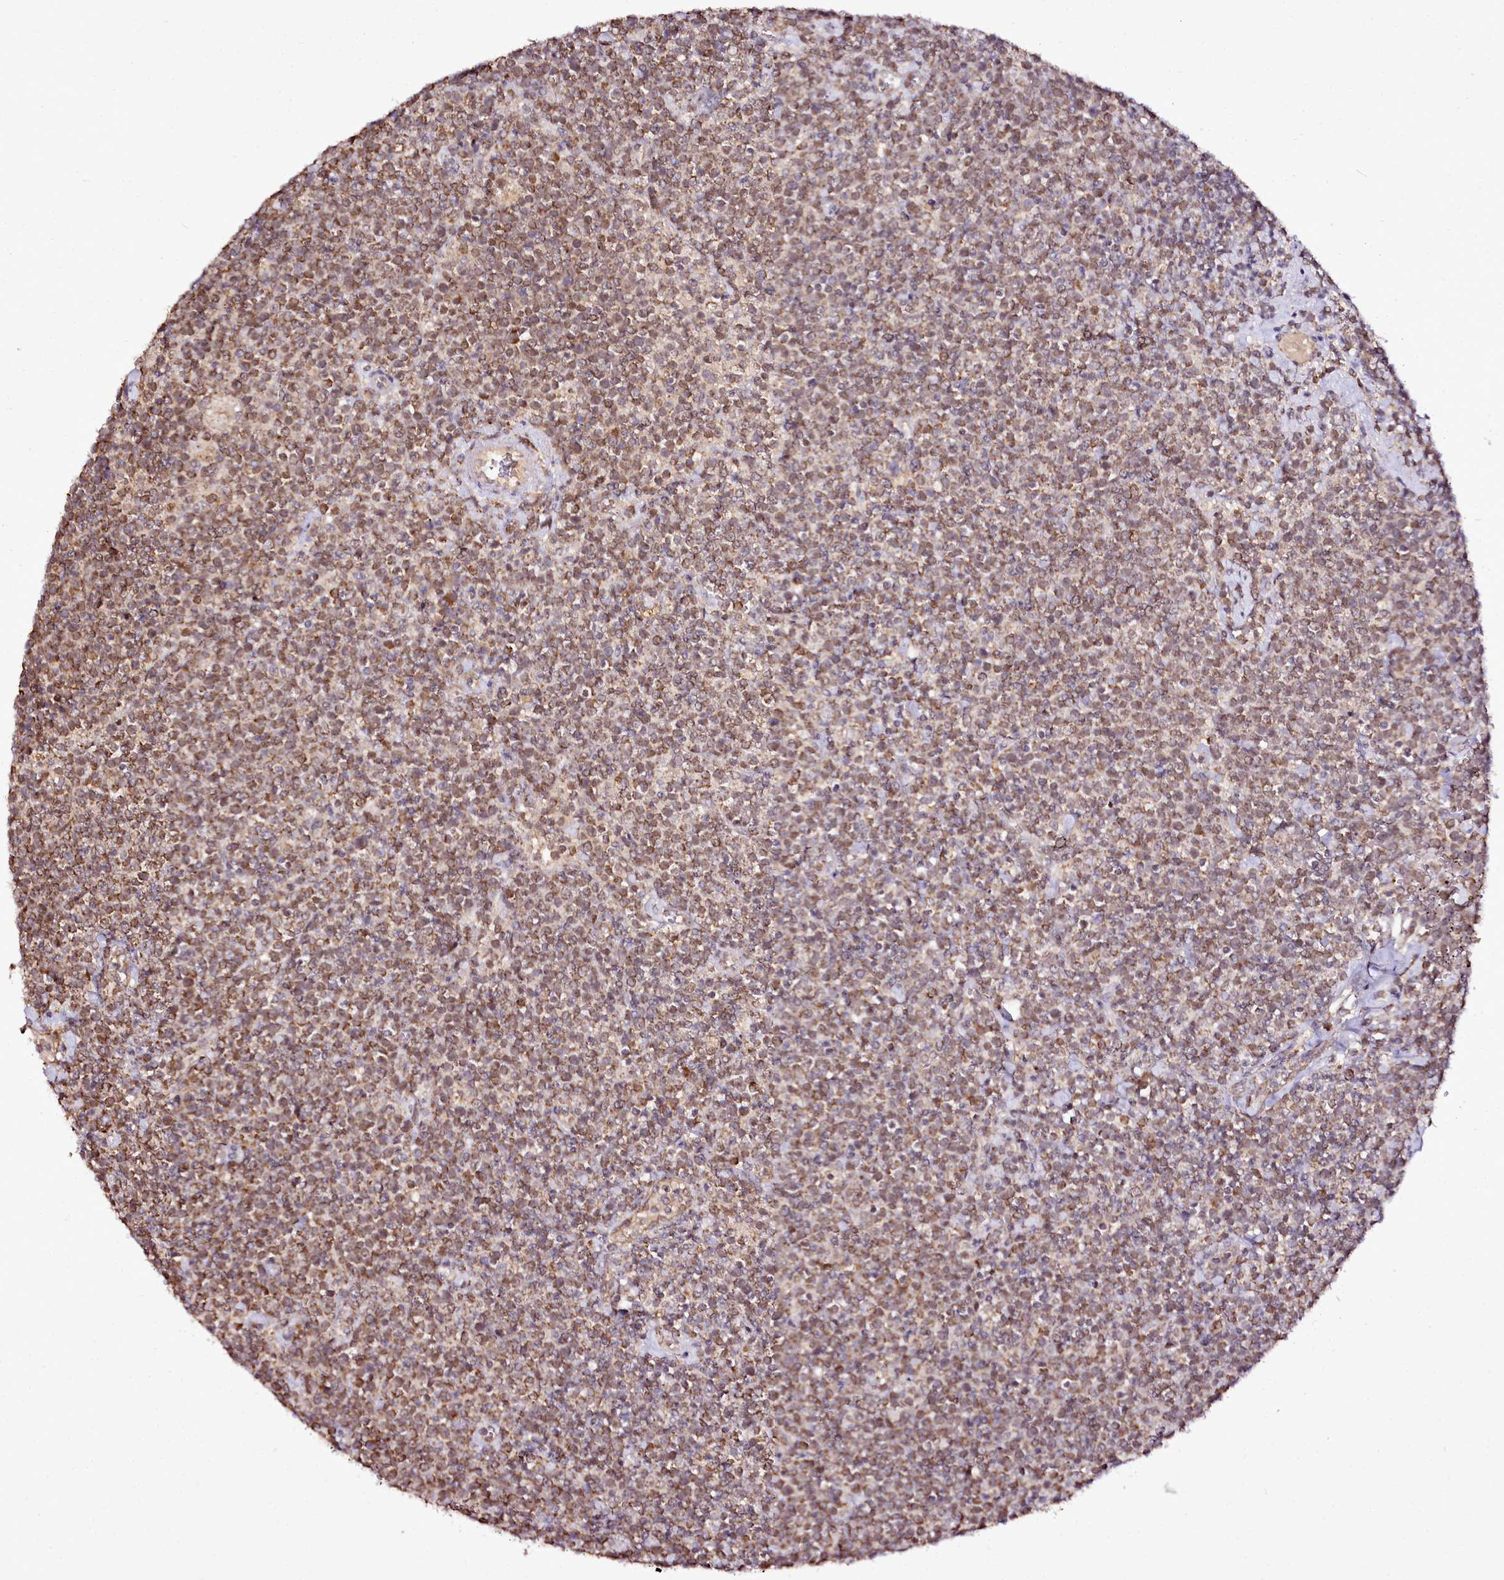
{"staining": {"intensity": "moderate", "quantity": ">75%", "location": "cytoplasmic/membranous,nuclear"}, "tissue": "lymphoma", "cell_type": "Tumor cells", "image_type": "cancer", "snomed": [{"axis": "morphology", "description": "Malignant lymphoma, non-Hodgkin's type, High grade"}, {"axis": "topography", "description": "Lymph node"}], "caption": "Protein staining by immunohistochemistry shows moderate cytoplasmic/membranous and nuclear positivity in approximately >75% of tumor cells in malignant lymphoma, non-Hodgkin's type (high-grade). (IHC, brightfield microscopy, high magnification).", "gene": "EDIL3", "patient": {"sex": "male", "age": 61}}